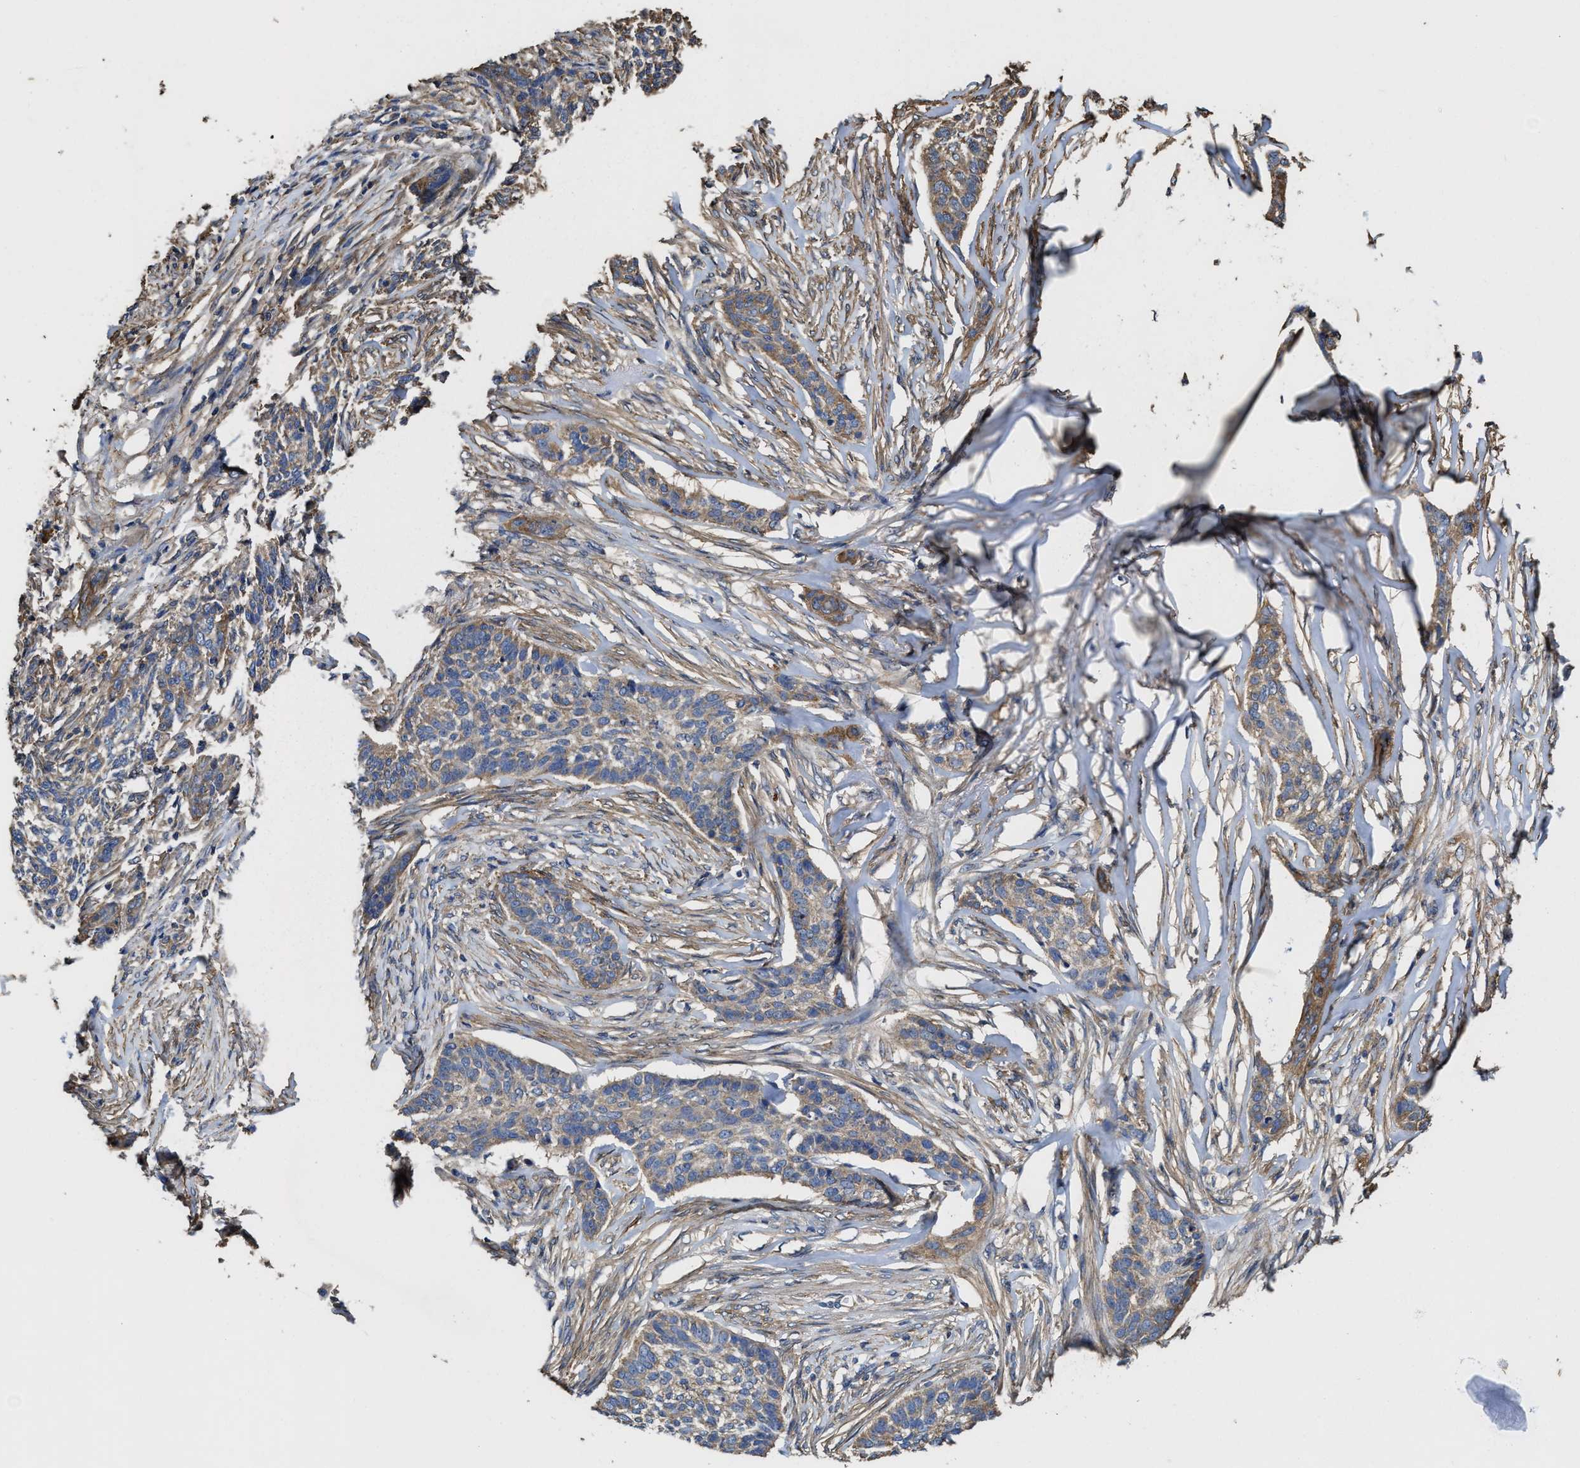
{"staining": {"intensity": "weak", "quantity": "25%-75%", "location": "cytoplasmic/membranous"}, "tissue": "skin cancer", "cell_type": "Tumor cells", "image_type": "cancer", "snomed": [{"axis": "morphology", "description": "Basal cell carcinoma"}, {"axis": "topography", "description": "Skin"}], "caption": "The immunohistochemical stain shows weak cytoplasmic/membranous positivity in tumor cells of skin basal cell carcinoma tissue. (DAB IHC with brightfield microscopy, high magnification).", "gene": "SFXN4", "patient": {"sex": "male", "age": 85}}